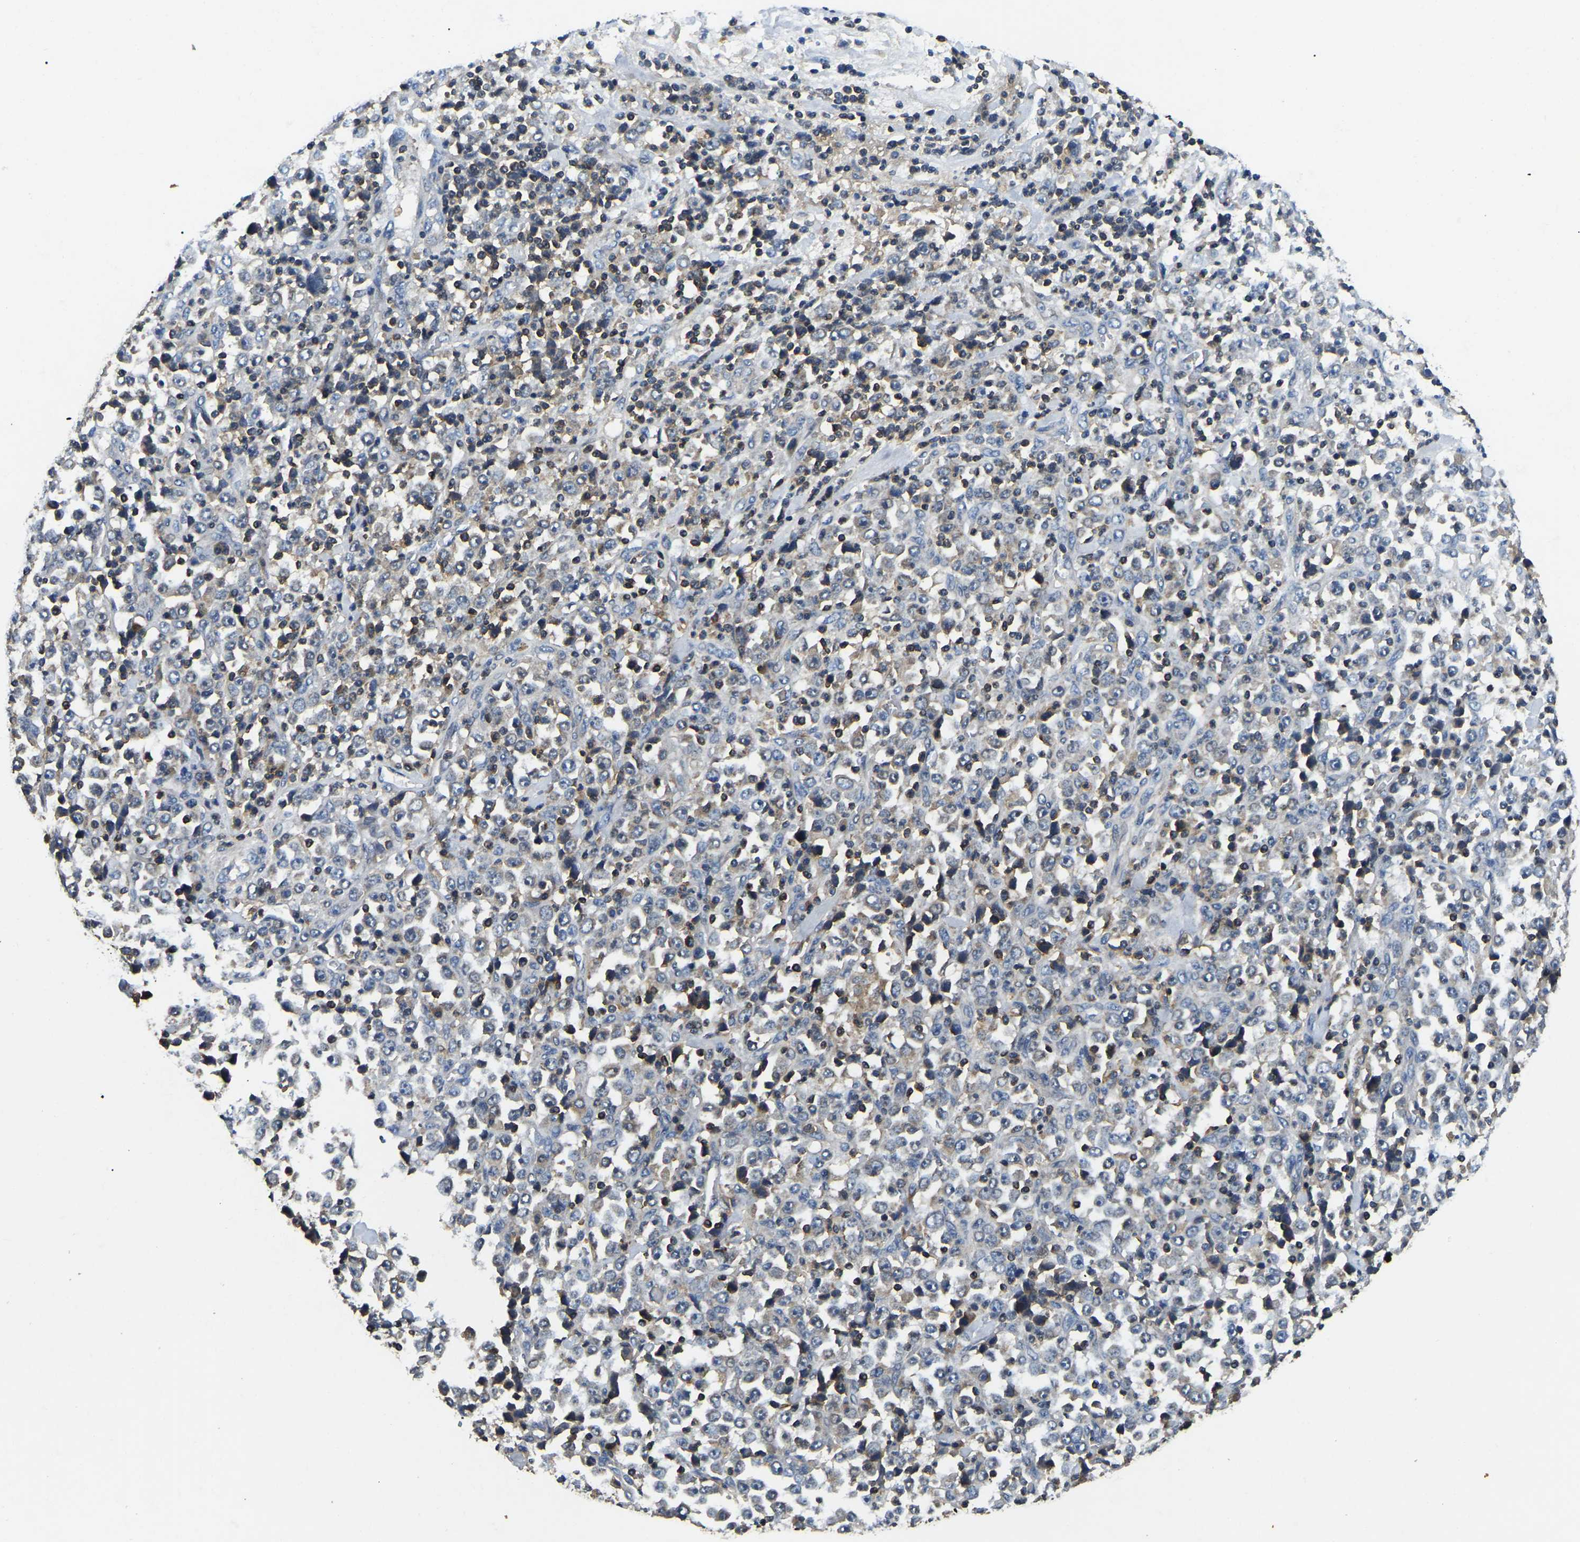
{"staining": {"intensity": "negative", "quantity": "none", "location": "none"}, "tissue": "stomach cancer", "cell_type": "Tumor cells", "image_type": "cancer", "snomed": [{"axis": "morphology", "description": "Normal tissue, NOS"}, {"axis": "morphology", "description": "Adenocarcinoma, NOS"}, {"axis": "topography", "description": "Stomach, upper"}, {"axis": "topography", "description": "Stomach"}], "caption": "Immunohistochemistry histopathology image of adenocarcinoma (stomach) stained for a protein (brown), which demonstrates no positivity in tumor cells. (Stains: DAB IHC with hematoxylin counter stain, Microscopy: brightfield microscopy at high magnification).", "gene": "SMPD2", "patient": {"sex": "male", "age": 59}}